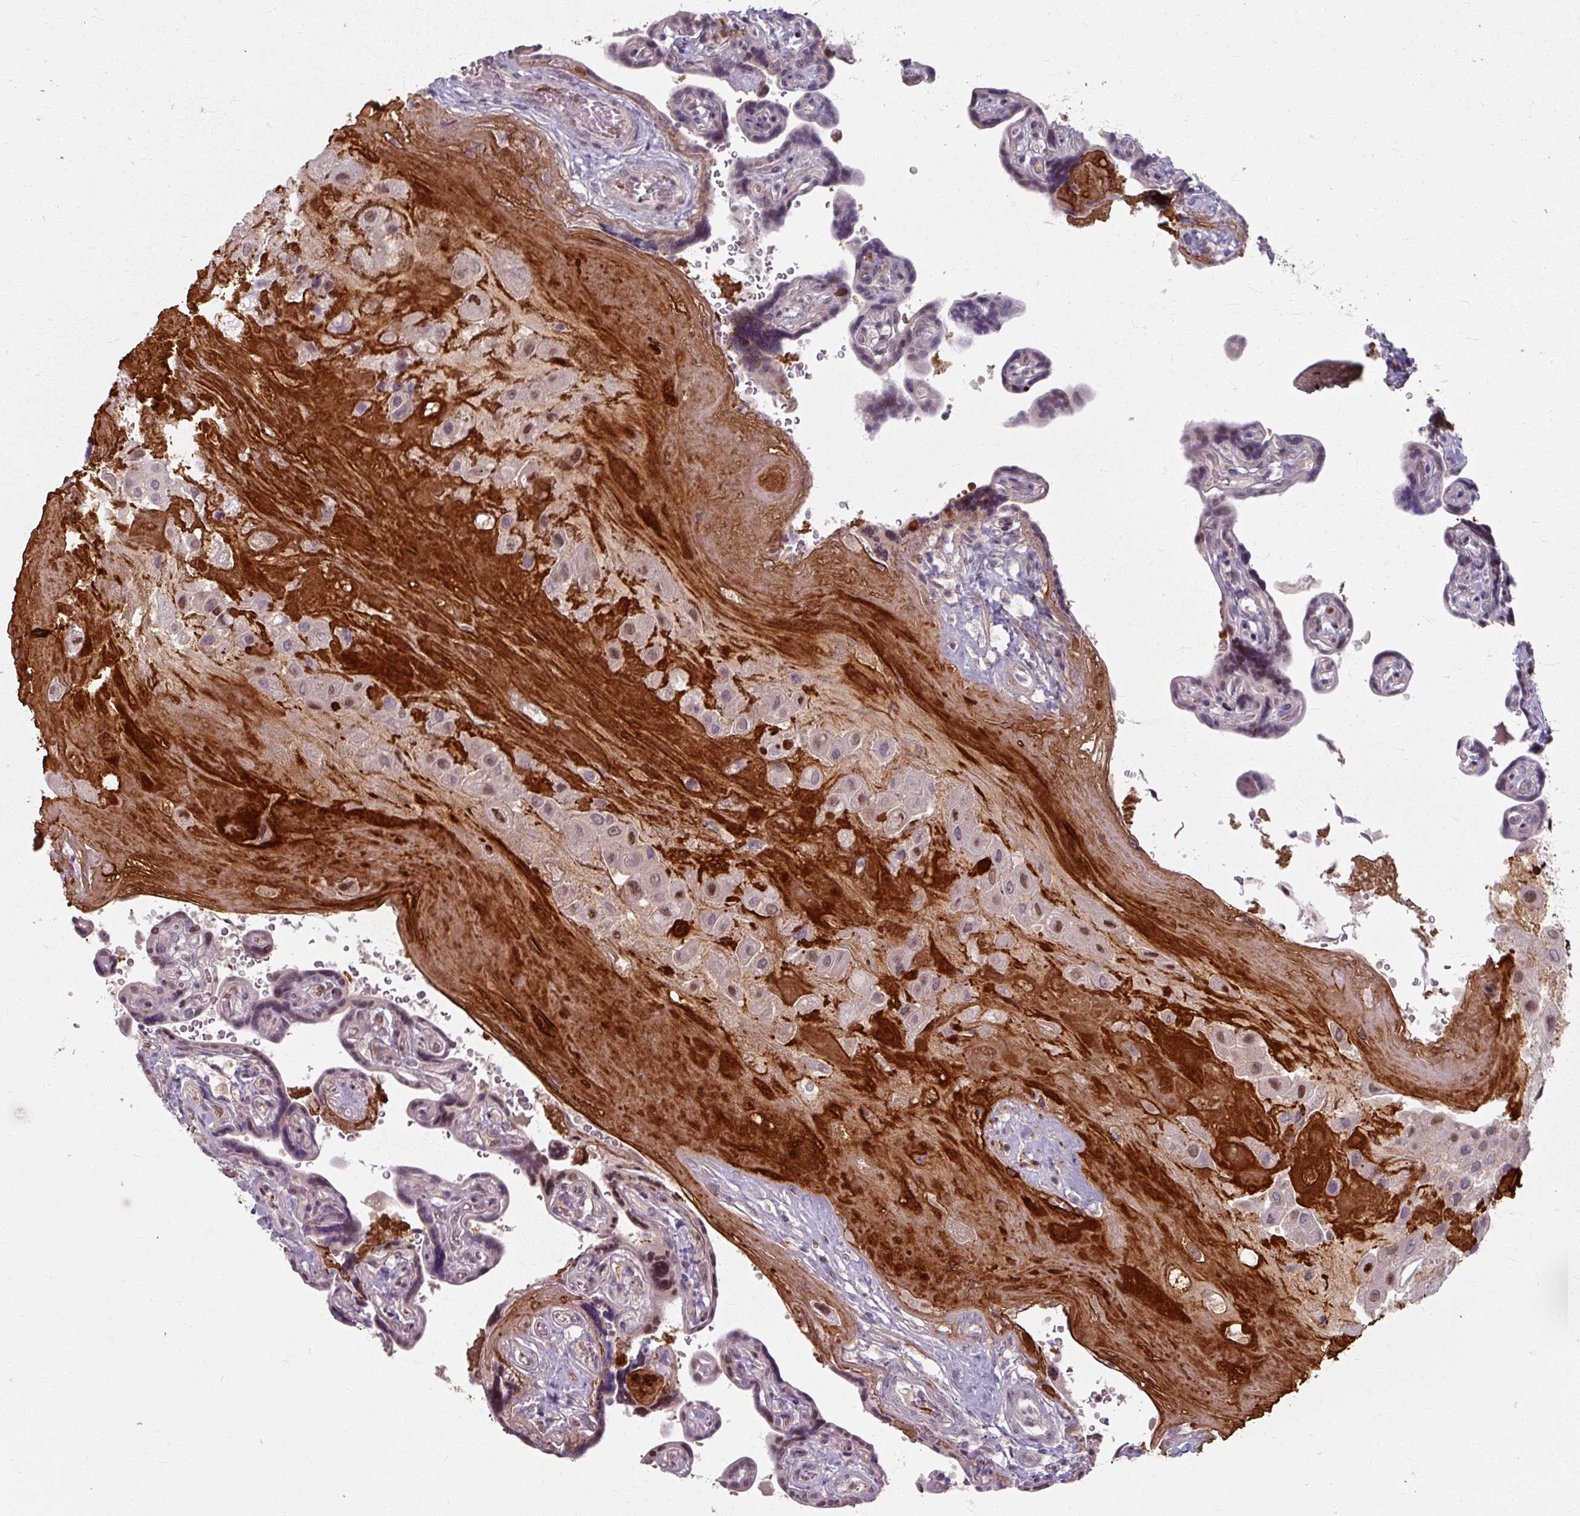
{"staining": {"intensity": "moderate", "quantity": "25%-75%", "location": "nuclear"}, "tissue": "placenta", "cell_type": "Decidual cells", "image_type": "normal", "snomed": [{"axis": "morphology", "description": "Normal tissue, NOS"}, {"axis": "topography", "description": "Placenta"}], "caption": "DAB (3,3'-diaminobenzidine) immunohistochemical staining of unremarkable placenta demonstrates moderate nuclear protein expression in approximately 25%-75% of decidual cells. (Brightfield microscopy of DAB IHC at high magnification).", "gene": "KLC3", "patient": {"sex": "female", "age": 32}}